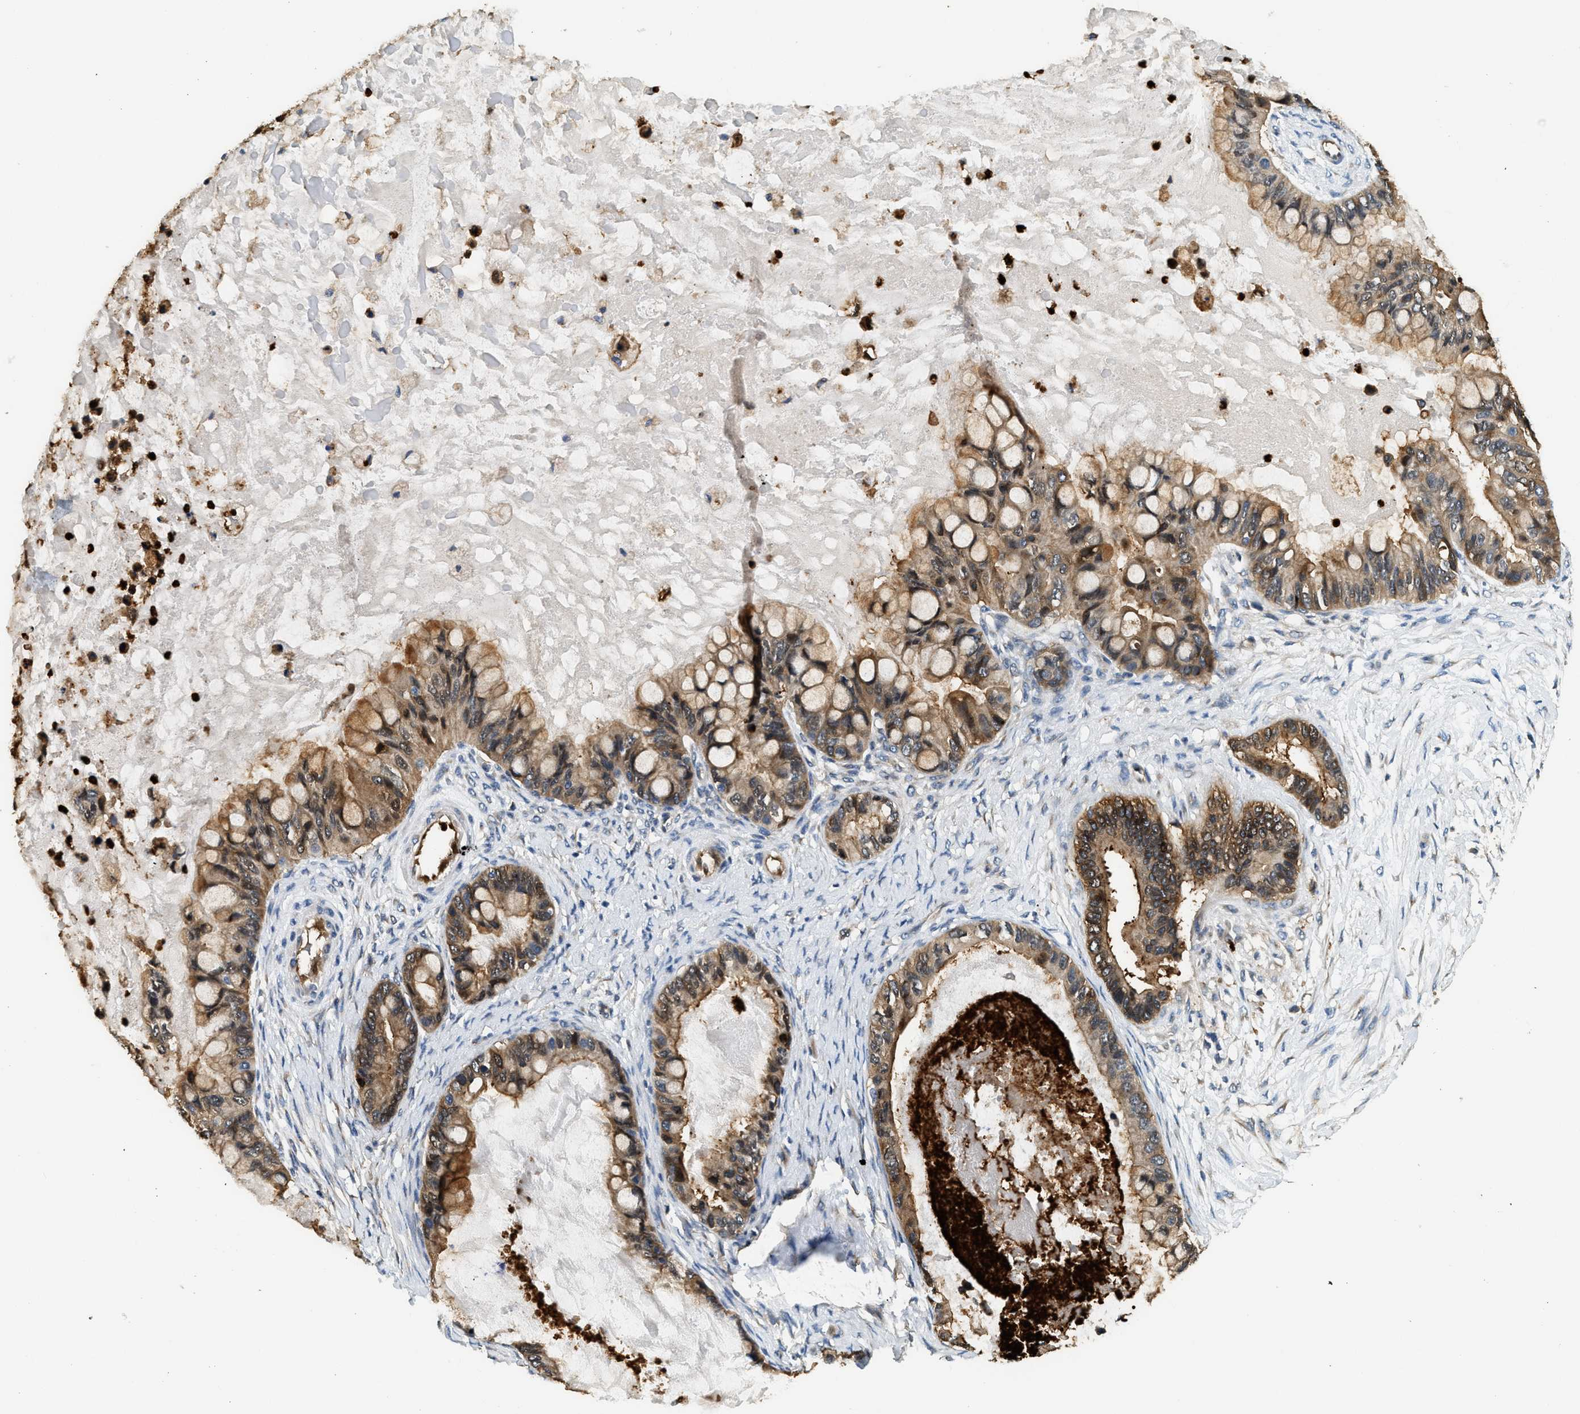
{"staining": {"intensity": "moderate", "quantity": ">75%", "location": "cytoplasmic/membranous"}, "tissue": "ovarian cancer", "cell_type": "Tumor cells", "image_type": "cancer", "snomed": [{"axis": "morphology", "description": "Cystadenocarcinoma, mucinous, NOS"}, {"axis": "topography", "description": "Ovary"}], "caption": "DAB (3,3'-diaminobenzidine) immunohistochemical staining of human ovarian cancer (mucinous cystadenocarcinoma) demonstrates moderate cytoplasmic/membranous protein positivity in approximately >75% of tumor cells.", "gene": "ANXA3", "patient": {"sex": "female", "age": 80}}